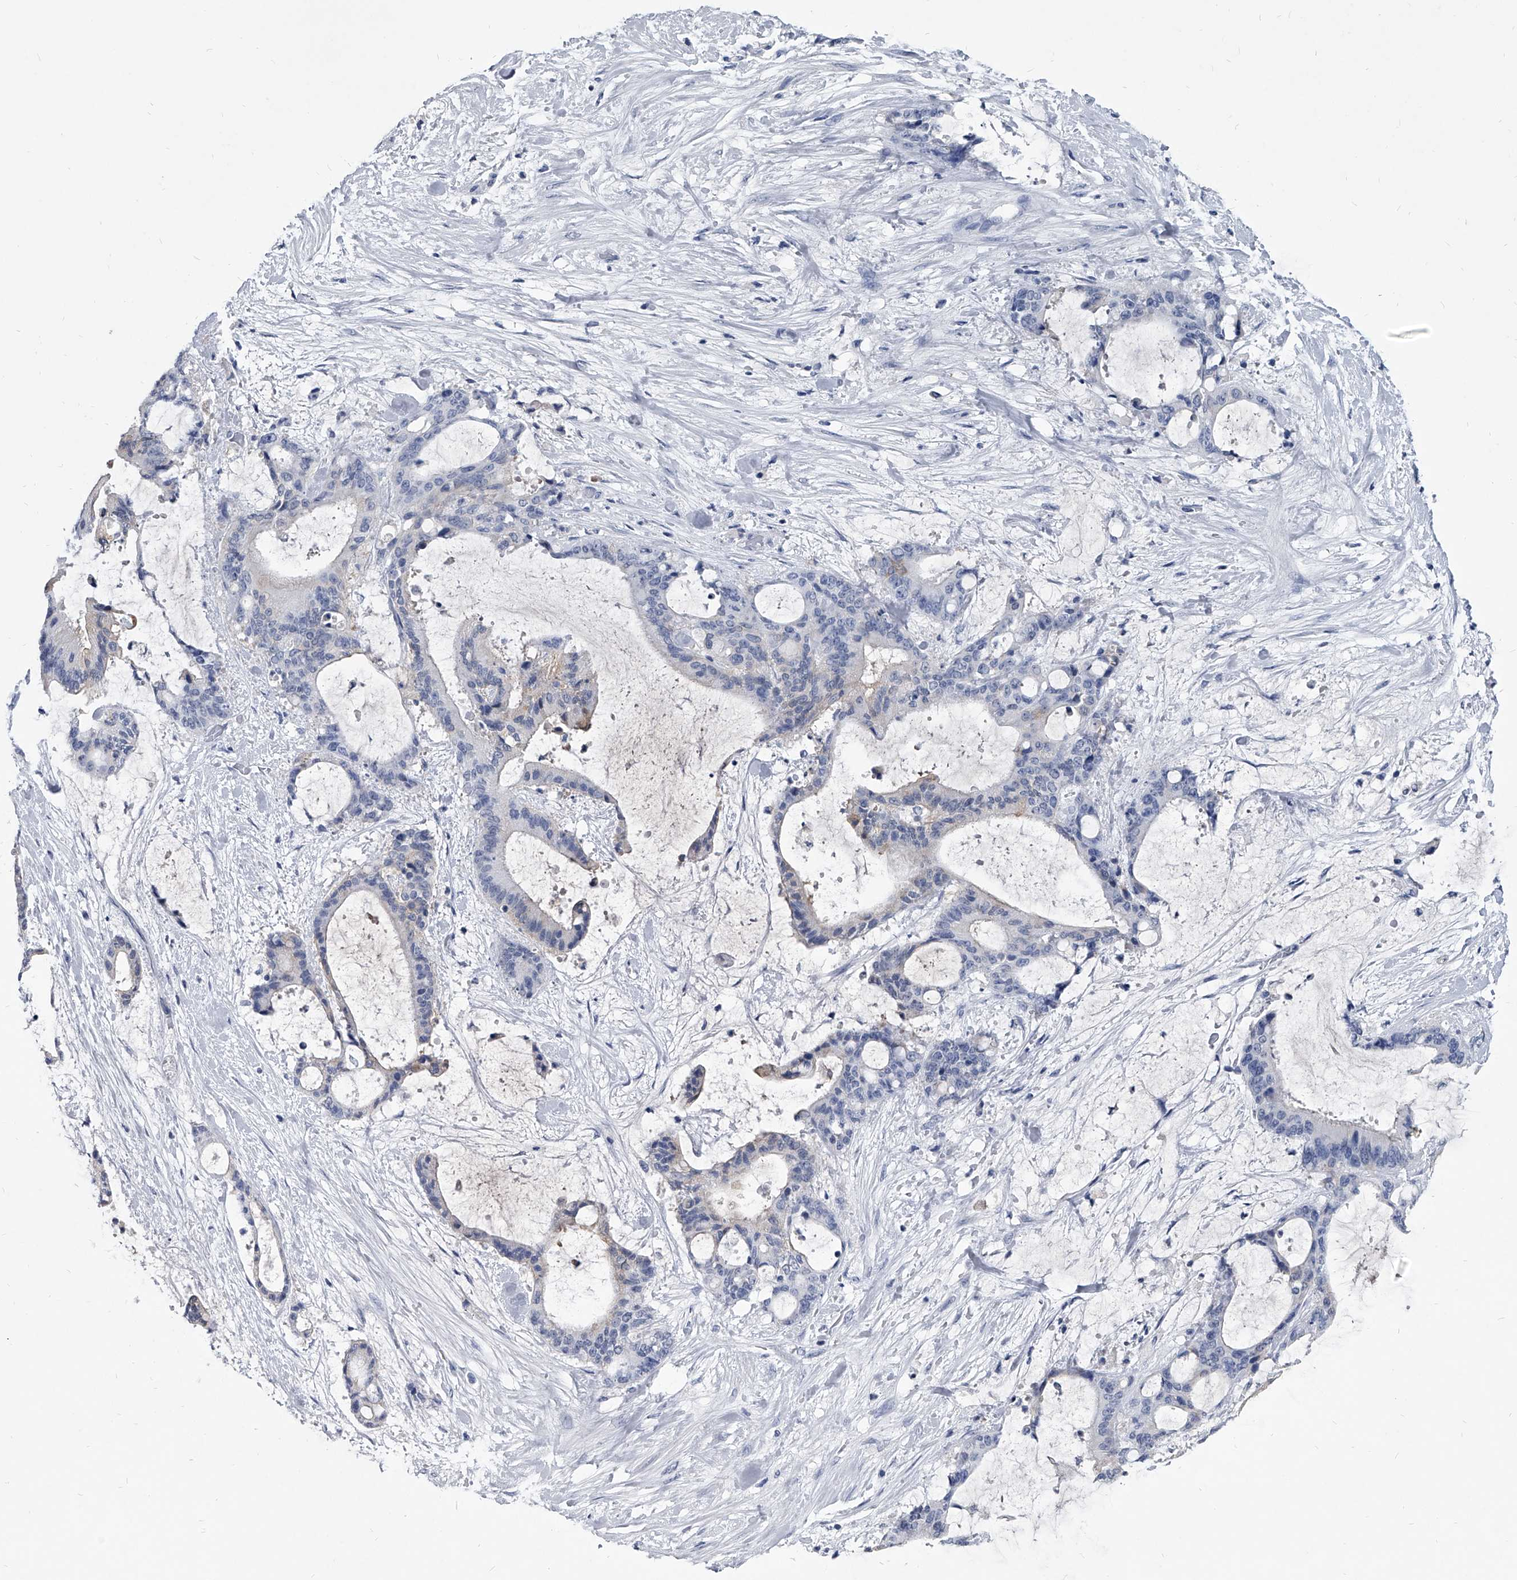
{"staining": {"intensity": "negative", "quantity": "none", "location": "none"}, "tissue": "liver cancer", "cell_type": "Tumor cells", "image_type": "cancer", "snomed": [{"axis": "morphology", "description": "Cholangiocarcinoma"}, {"axis": "topography", "description": "Liver"}], "caption": "This histopathology image is of liver cancer (cholangiocarcinoma) stained with IHC to label a protein in brown with the nuclei are counter-stained blue. There is no positivity in tumor cells.", "gene": "BCAS1", "patient": {"sex": "female", "age": 73}}